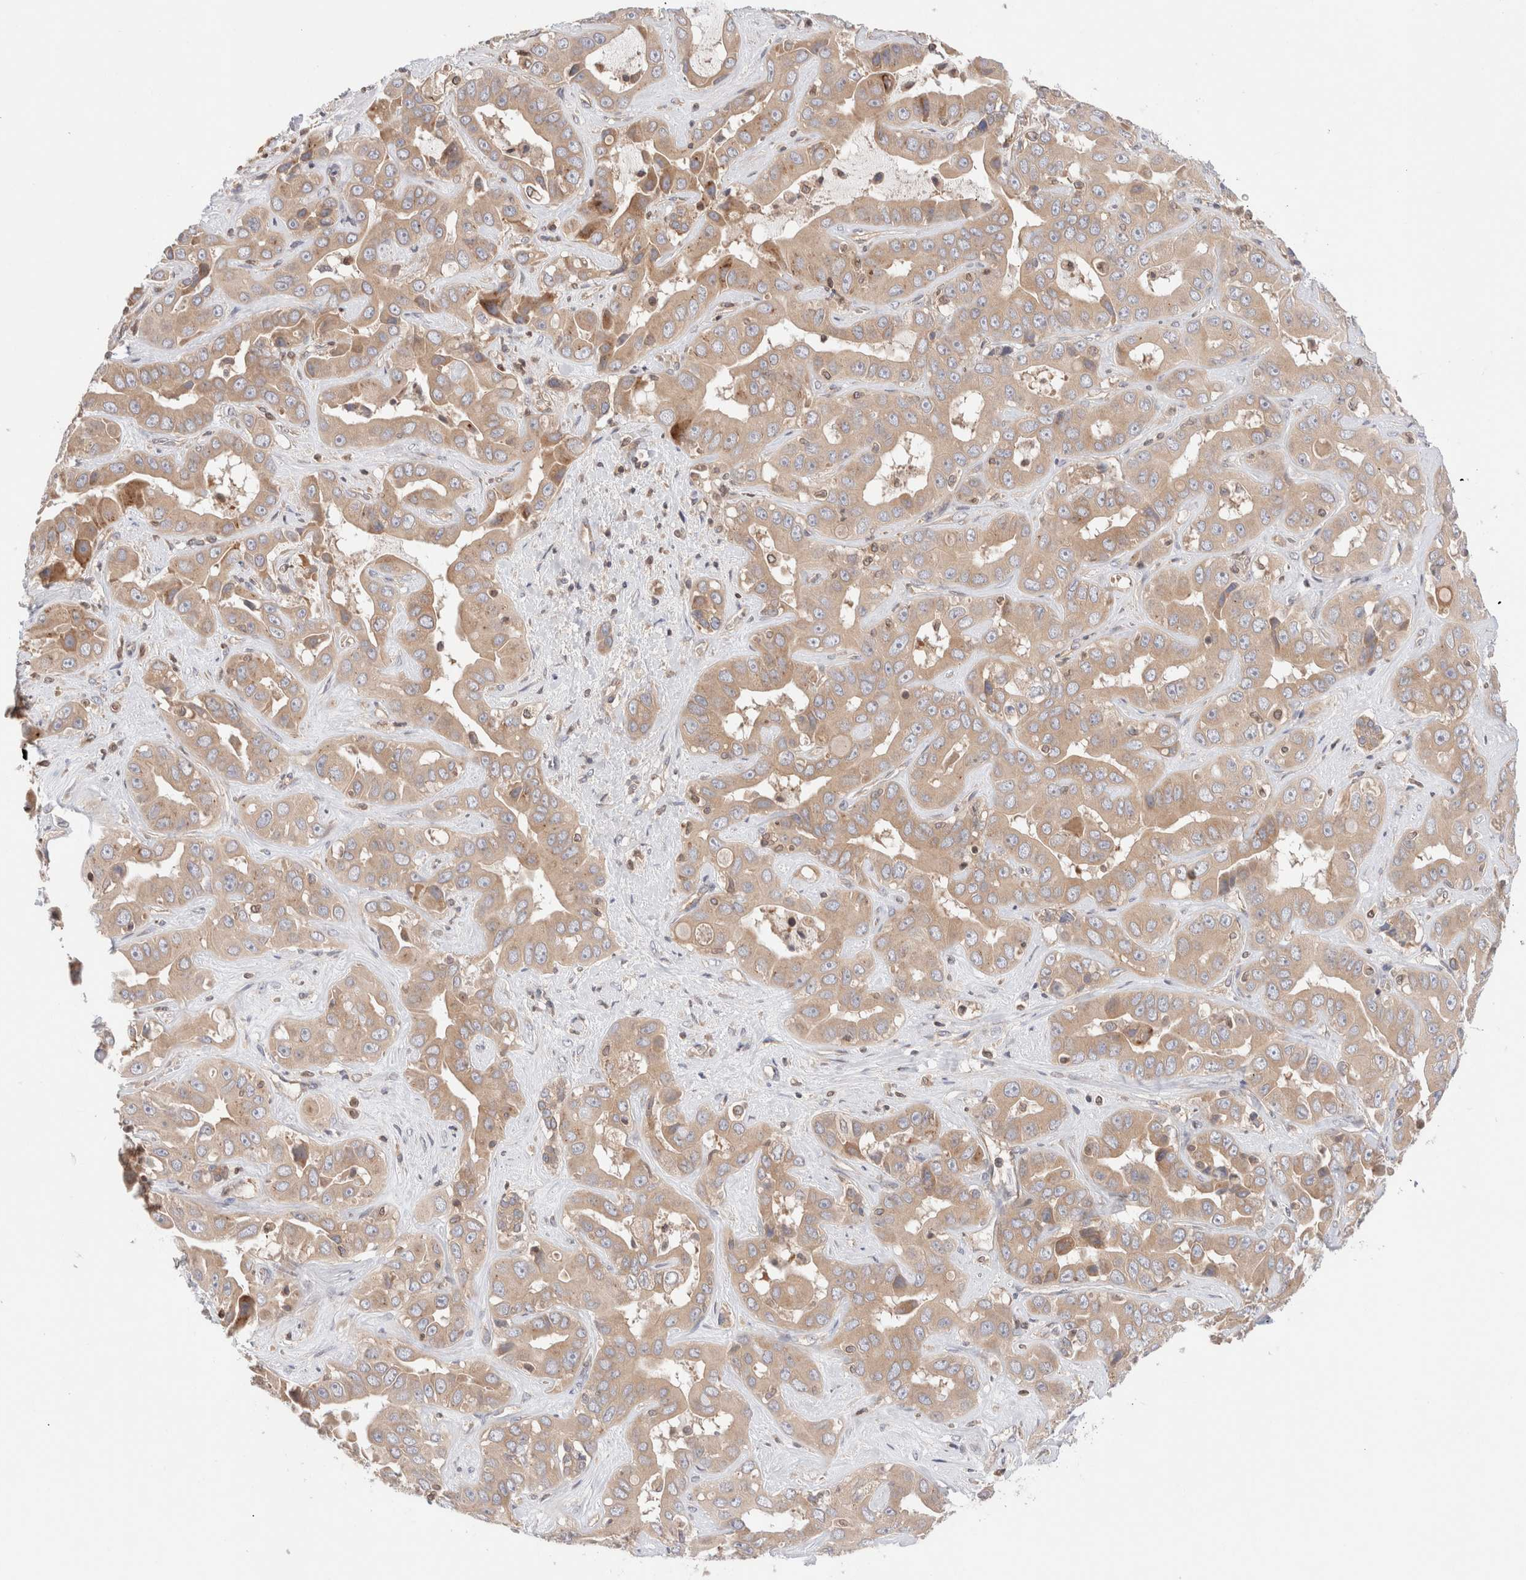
{"staining": {"intensity": "moderate", "quantity": ">75%", "location": "cytoplasmic/membranous"}, "tissue": "liver cancer", "cell_type": "Tumor cells", "image_type": "cancer", "snomed": [{"axis": "morphology", "description": "Cholangiocarcinoma"}, {"axis": "topography", "description": "Liver"}], "caption": "Liver cancer stained with IHC shows moderate cytoplasmic/membranous expression in approximately >75% of tumor cells. Using DAB (3,3'-diaminobenzidine) (brown) and hematoxylin (blue) stains, captured at high magnification using brightfield microscopy.", "gene": "SIKE1", "patient": {"sex": "female", "age": 52}}